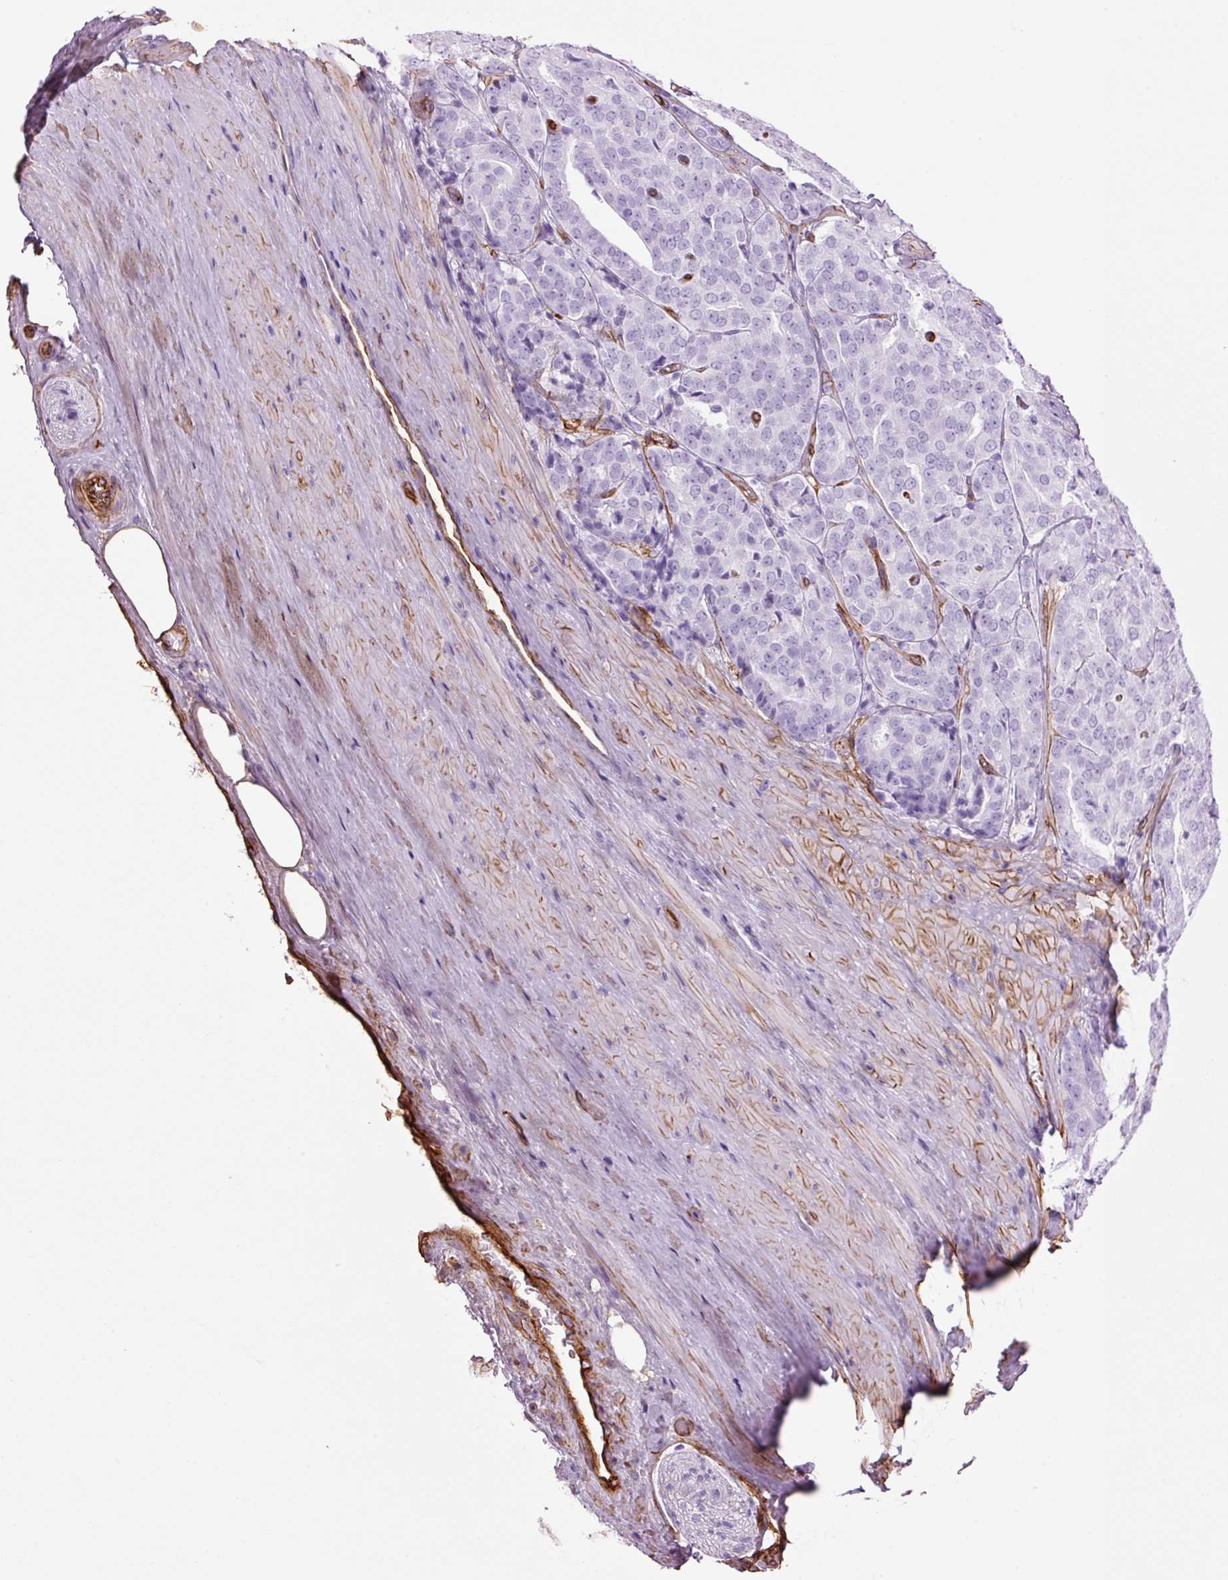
{"staining": {"intensity": "negative", "quantity": "none", "location": "none"}, "tissue": "prostate cancer", "cell_type": "Tumor cells", "image_type": "cancer", "snomed": [{"axis": "morphology", "description": "Adenocarcinoma, High grade"}, {"axis": "topography", "description": "Prostate"}], "caption": "DAB immunohistochemical staining of human prostate cancer (high-grade adenocarcinoma) reveals no significant positivity in tumor cells.", "gene": "CAV1", "patient": {"sex": "male", "age": 68}}